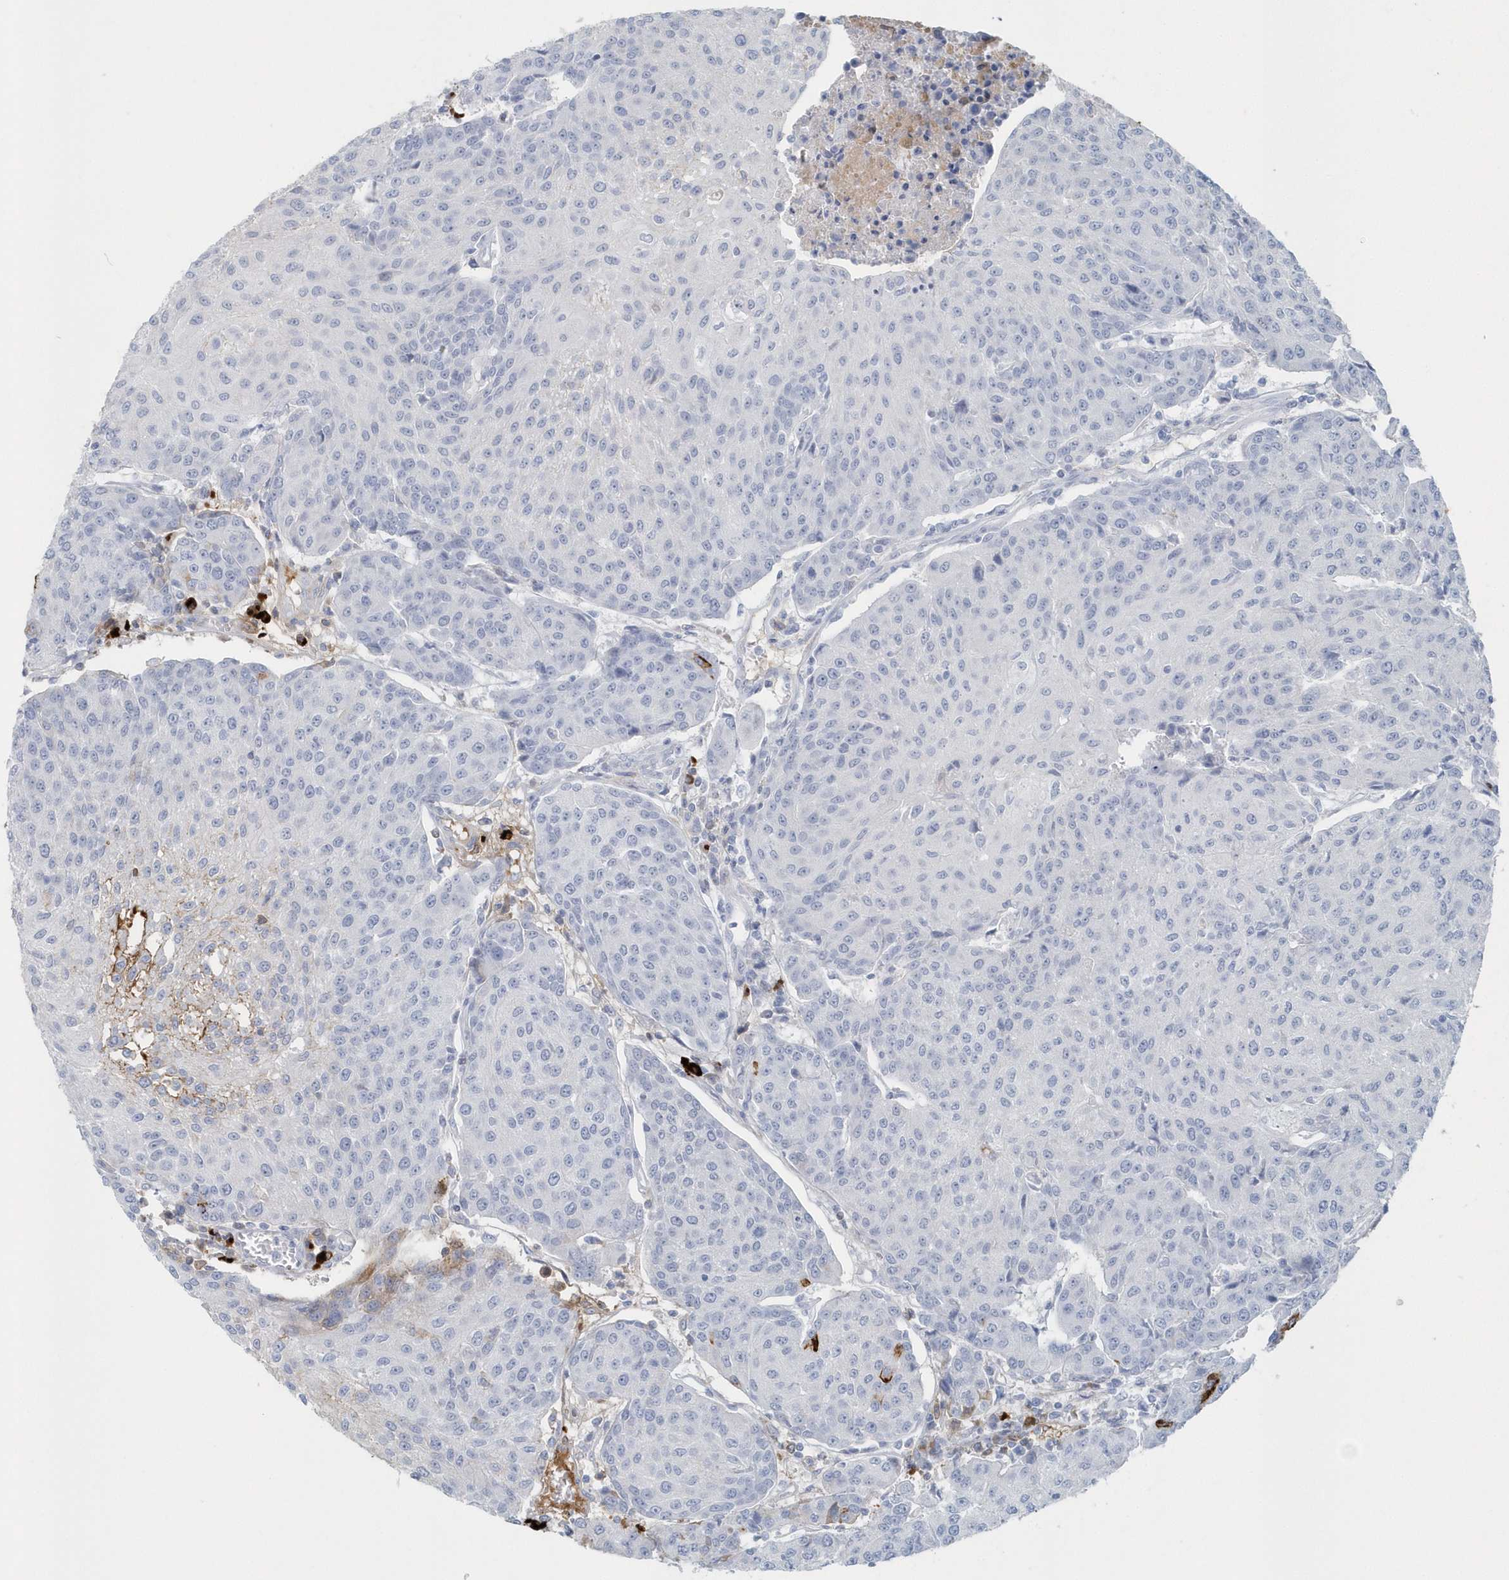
{"staining": {"intensity": "negative", "quantity": "none", "location": "none"}, "tissue": "urothelial cancer", "cell_type": "Tumor cells", "image_type": "cancer", "snomed": [{"axis": "morphology", "description": "Urothelial carcinoma, High grade"}, {"axis": "topography", "description": "Urinary bladder"}], "caption": "Tumor cells show no significant protein staining in urothelial cancer.", "gene": "JCHAIN", "patient": {"sex": "female", "age": 85}}